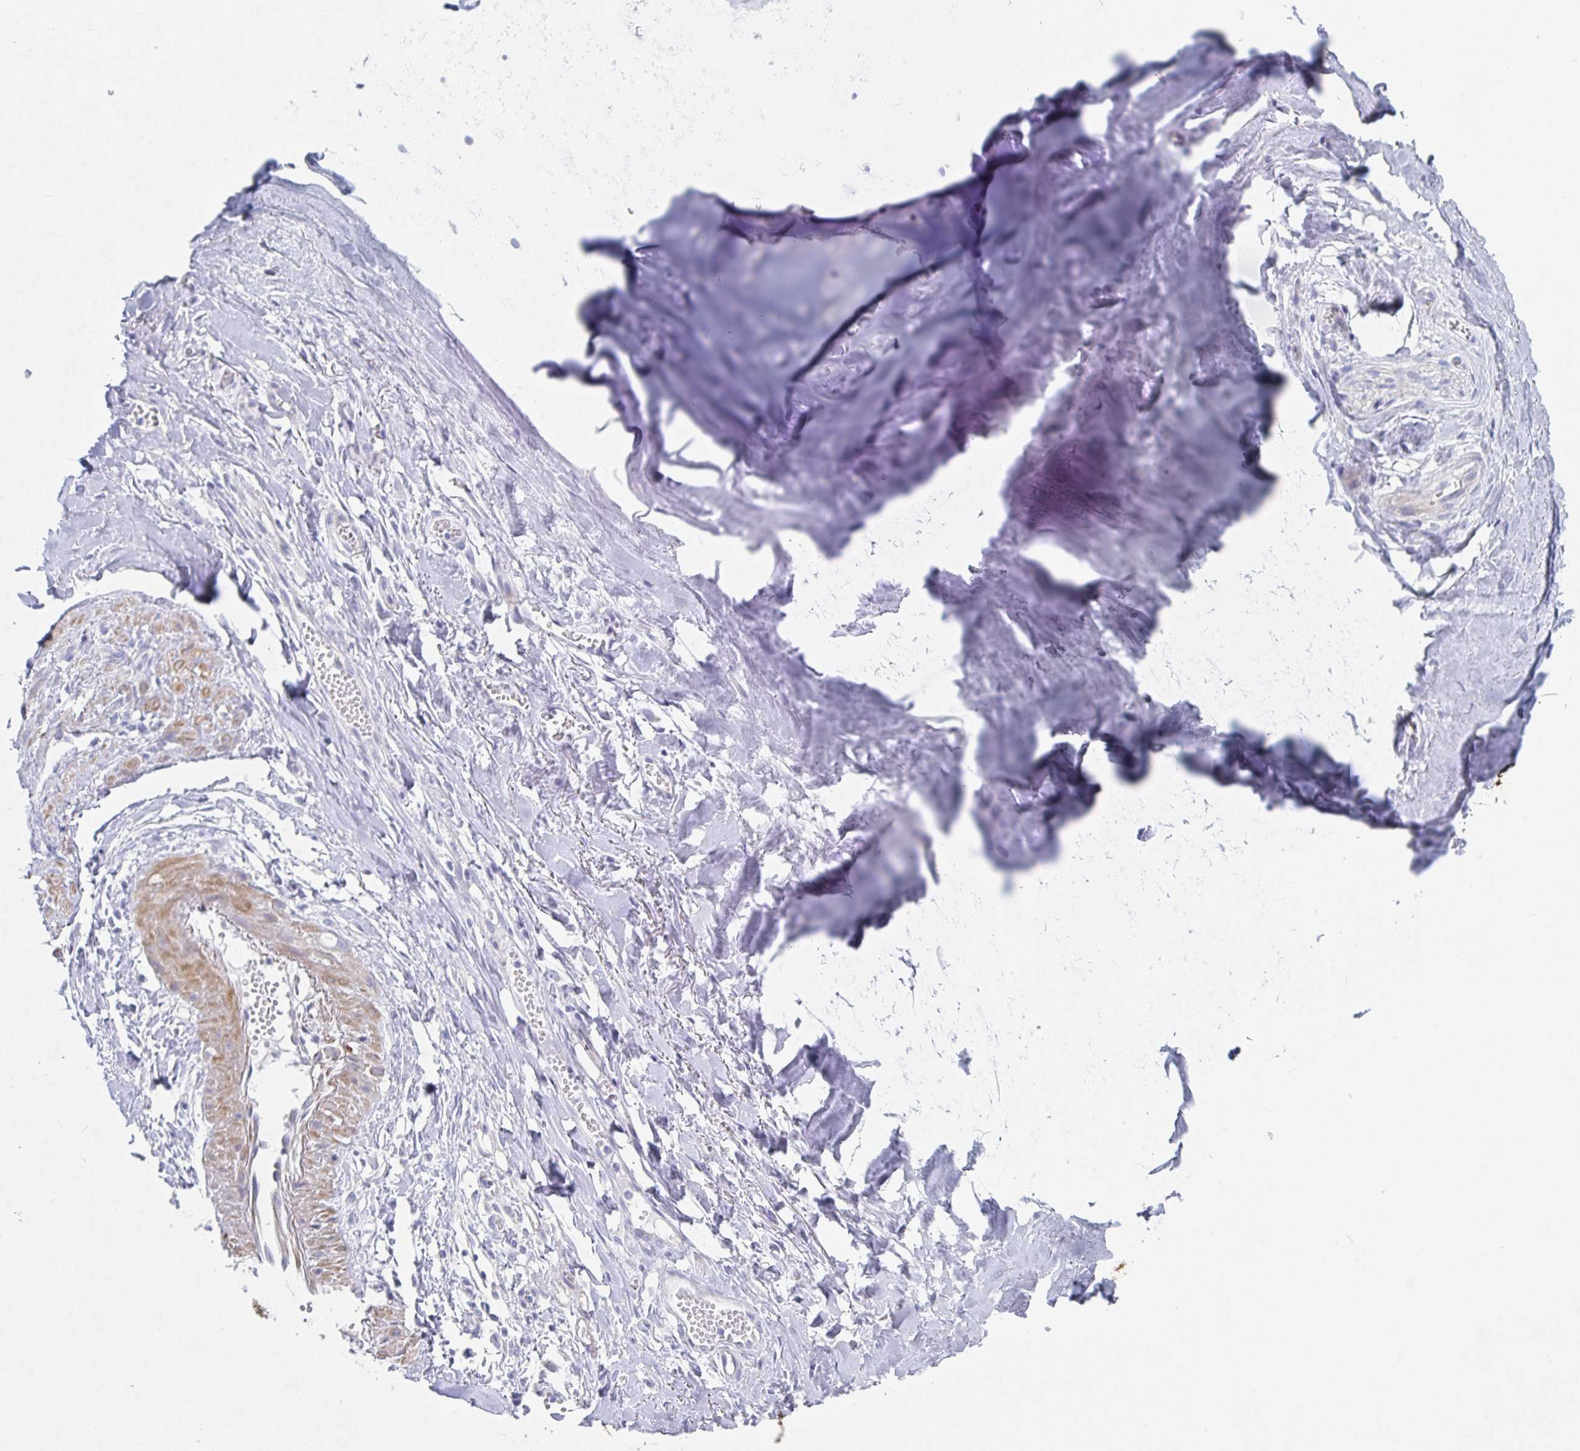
{"staining": {"intensity": "negative", "quantity": "none", "location": "none"}, "tissue": "adipose tissue", "cell_type": "Adipocytes", "image_type": "normal", "snomed": [{"axis": "morphology", "description": "Normal tissue, NOS"}, {"axis": "topography", "description": "Cartilage tissue"}, {"axis": "topography", "description": "Nasopharynx"}, {"axis": "topography", "description": "Thyroid gland"}], "caption": "Immunohistochemistry (IHC) photomicrograph of unremarkable adipose tissue stained for a protein (brown), which reveals no staining in adipocytes. Brightfield microscopy of immunohistochemistry (IHC) stained with DAB (brown) and hematoxylin (blue), captured at high magnification.", "gene": "PACSIN1", "patient": {"sex": "male", "age": 63}}